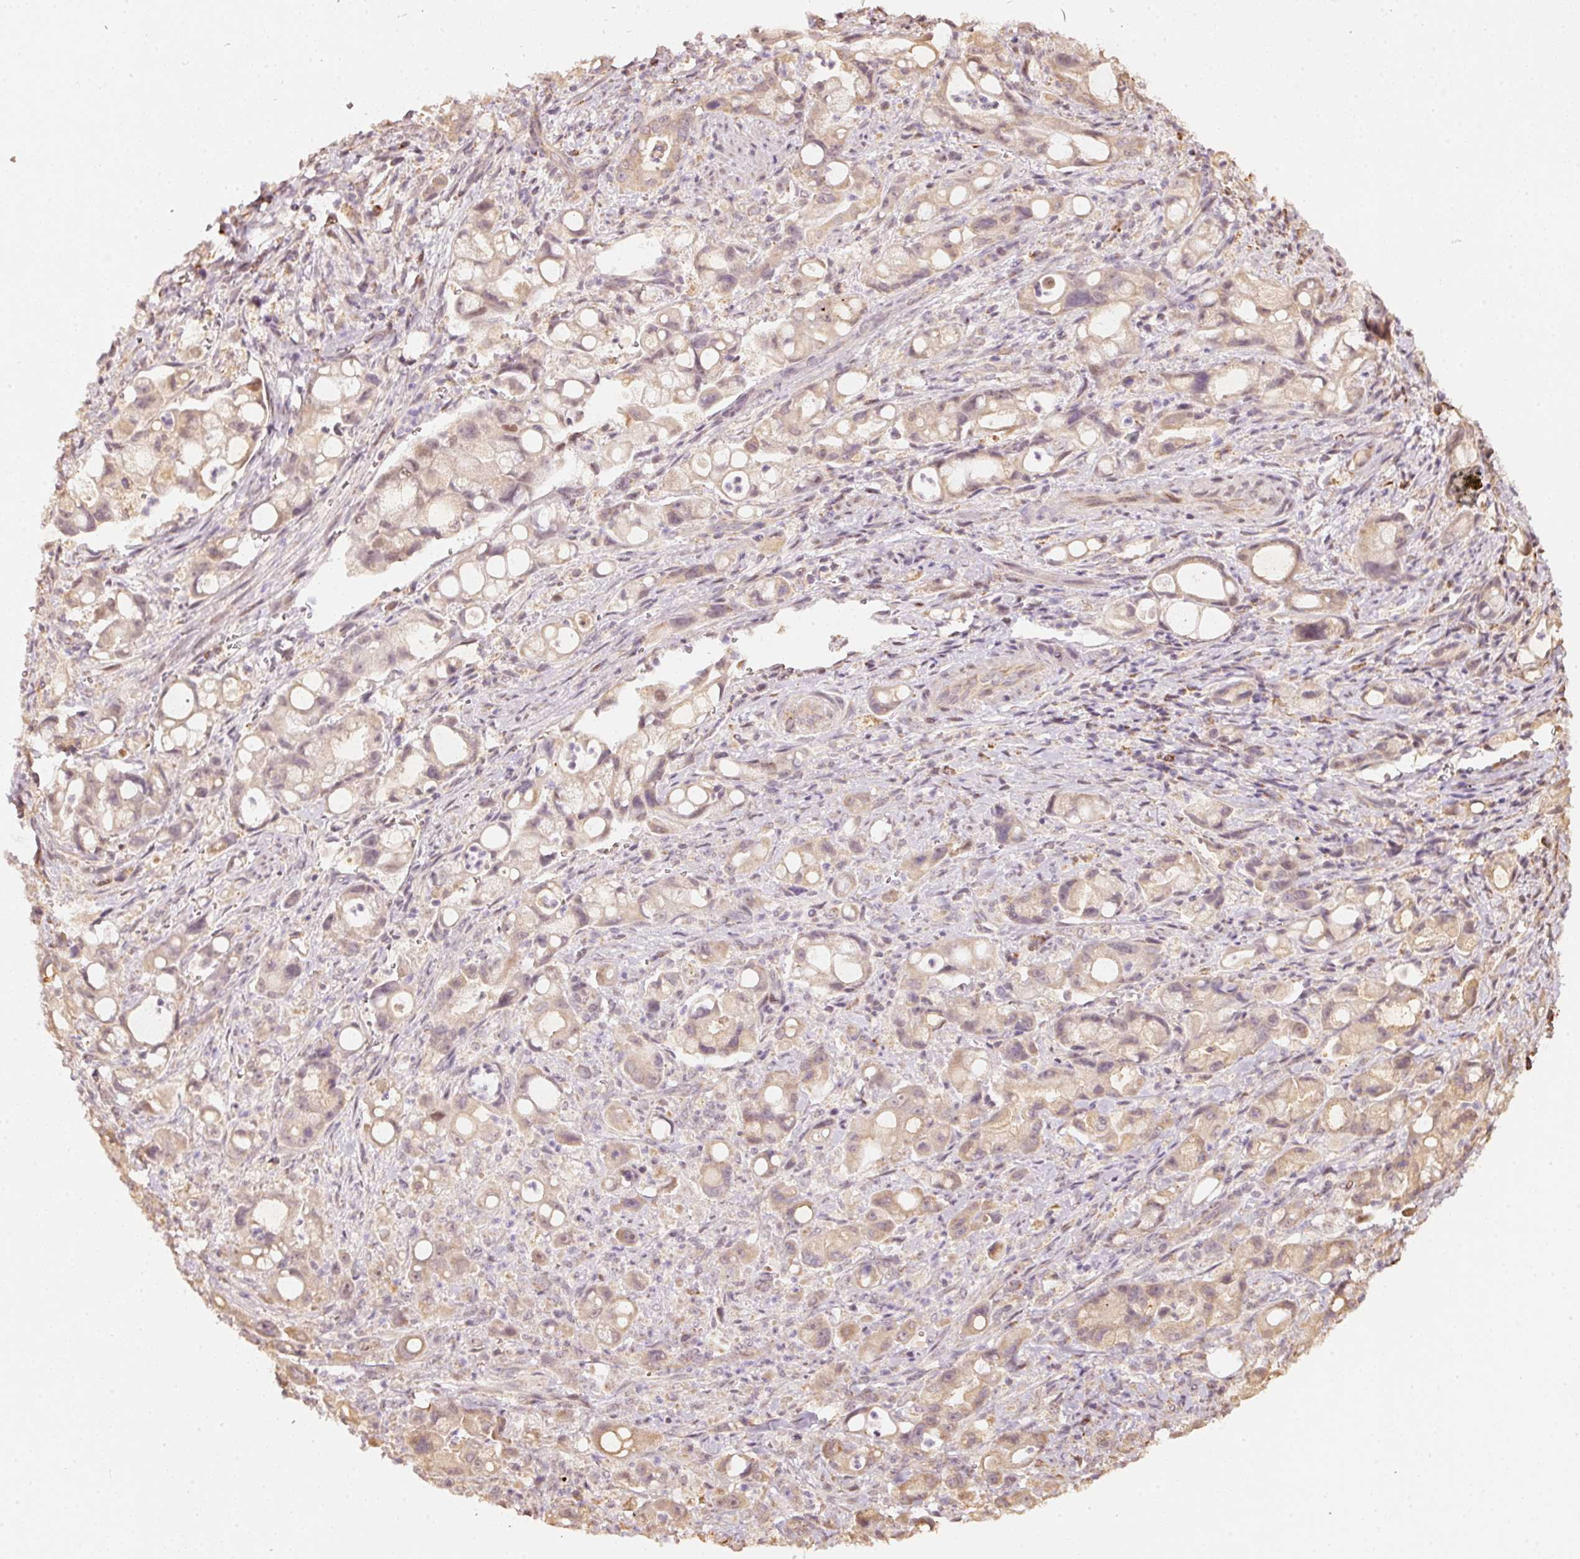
{"staining": {"intensity": "weak", "quantity": ">75%", "location": "cytoplasmic/membranous"}, "tissue": "pancreatic cancer", "cell_type": "Tumor cells", "image_type": "cancer", "snomed": [{"axis": "morphology", "description": "Adenocarcinoma, NOS"}, {"axis": "topography", "description": "Pancreas"}], "caption": "This is an image of immunohistochemistry (IHC) staining of pancreatic cancer (adenocarcinoma), which shows weak positivity in the cytoplasmic/membranous of tumor cells.", "gene": "RAB35", "patient": {"sex": "male", "age": 68}}